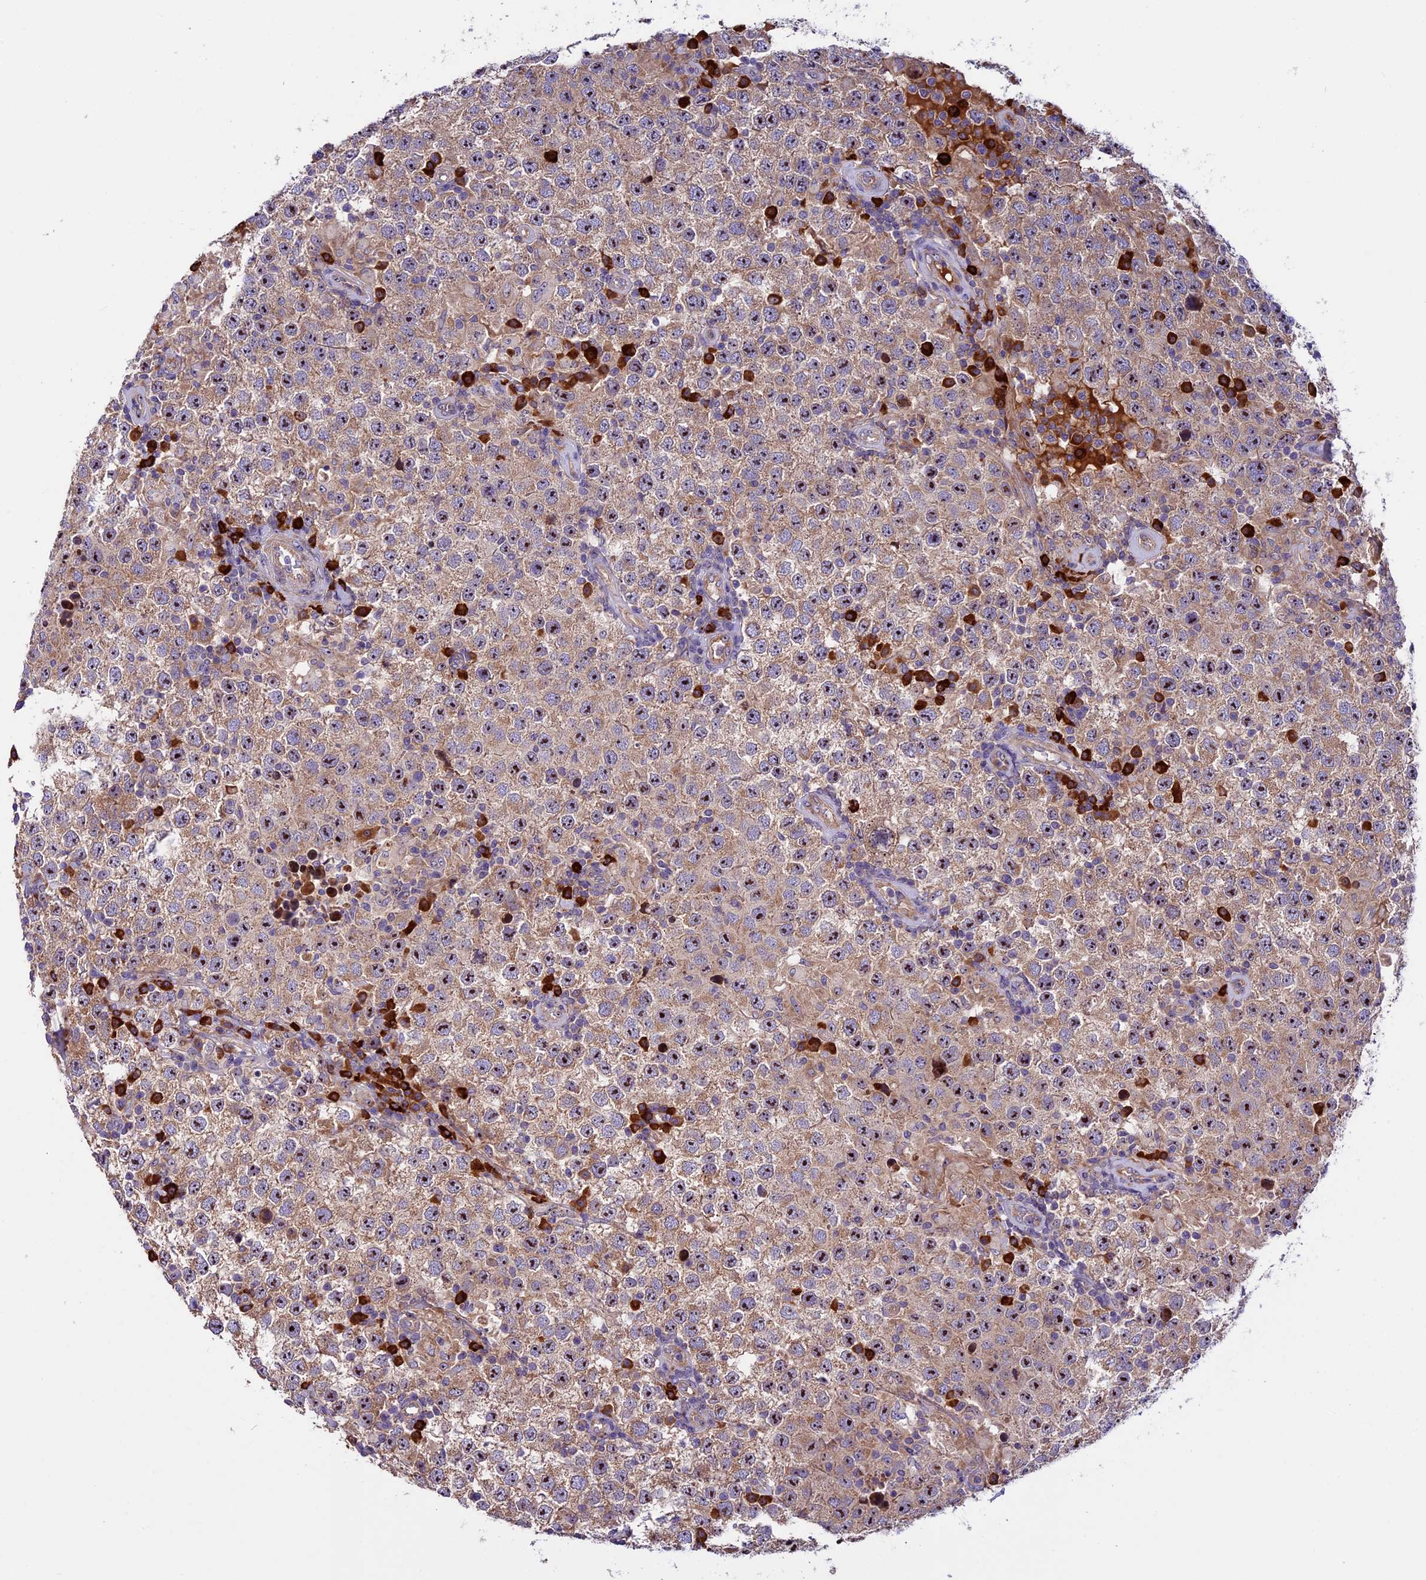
{"staining": {"intensity": "moderate", "quantity": ">75%", "location": "cytoplasmic/membranous,nuclear"}, "tissue": "testis cancer", "cell_type": "Tumor cells", "image_type": "cancer", "snomed": [{"axis": "morphology", "description": "Normal tissue, NOS"}, {"axis": "morphology", "description": "Urothelial carcinoma, High grade"}, {"axis": "morphology", "description": "Seminoma, NOS"}, {"axis": "morphology", "description": "Carcinoma, Embryonal, NOS"}, {"axis": "topography", "description": "Urinary bladder"}, {"axis": "topography", "description": "Testis"}], "caption": "Testis seminoma stained with a brown dye displays moderate cytoplasmic/membranous and nuclear positive staining in approximately >75% of tumor cells.", "gene": "FRY", "patient": {"sex": "male", "age": 41}}